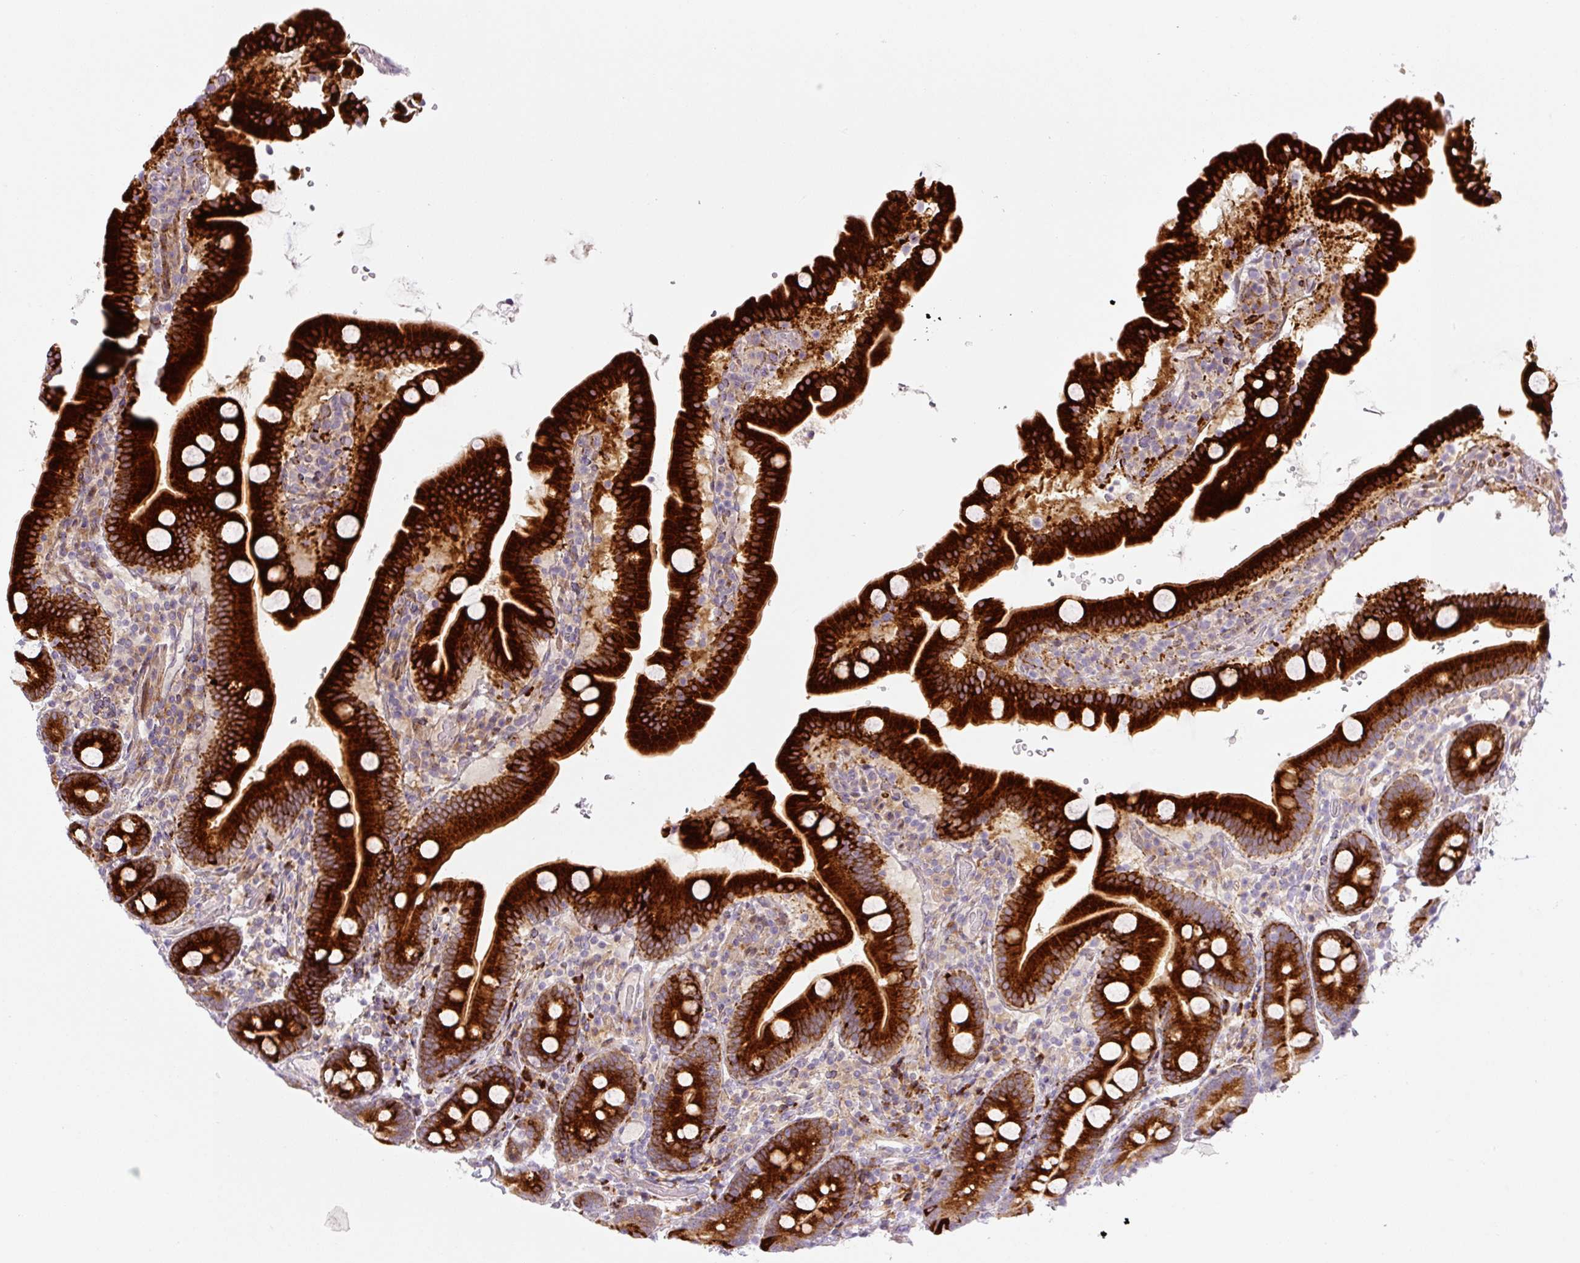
{"staining": {"intensity": "strong", "quantity": ">75%", "location": "cytoplasmic/membranous"}, "tissue": "duodenum", "cell_type": "Glandular cells", "image_type": "normal", "snomed": [{"axis": "morphology", "description": "Normal tissue, NOS"}, {"axis": "topography", "description": "Duodenum"}], "caption": "Glandular cells reveal high levels of strong cytoplasmic/membranous staining in approximately >75% of cells in benign duodenum.", "gene": "DISP3", "patient": {"sex": "male", "age": 55}}